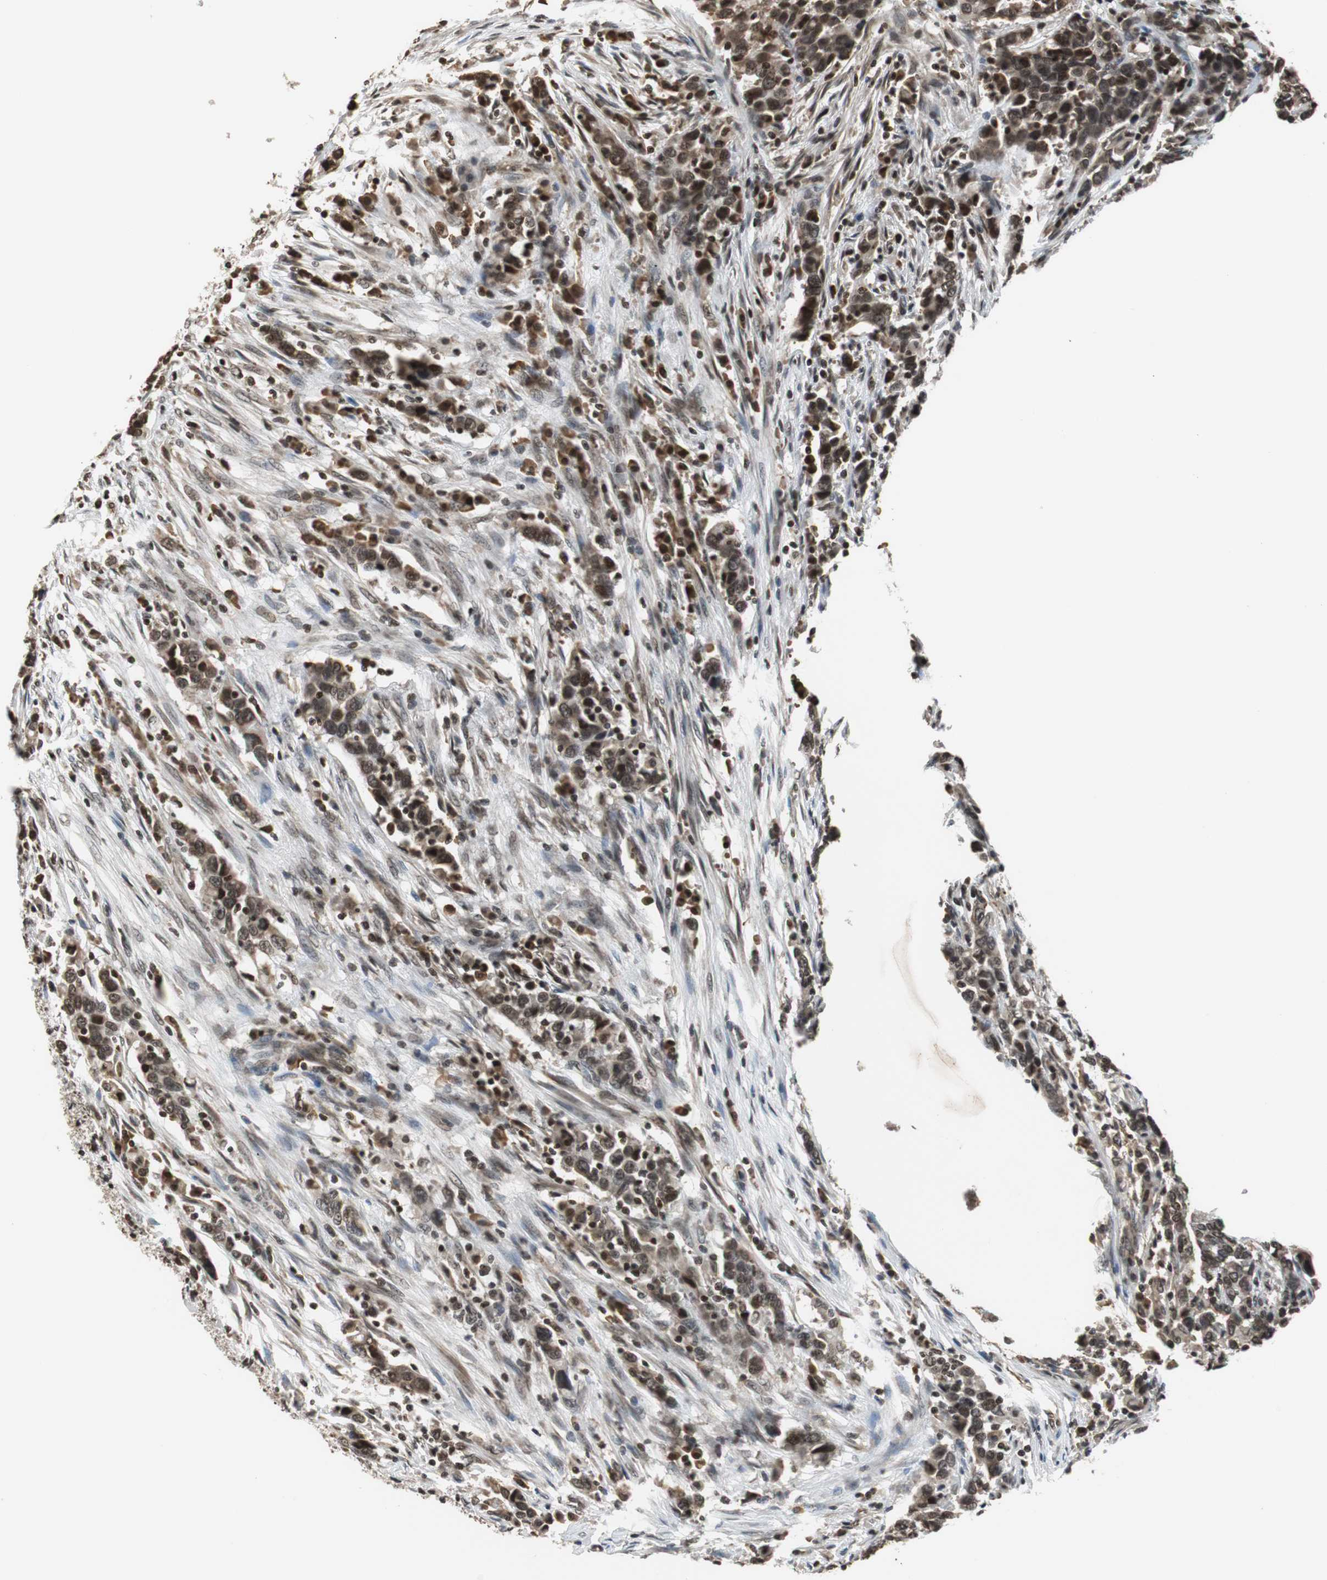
{"staining": {"intensity": "strong", "quantity": ">75%", "location": "nuclear"}, "tissue": "urothelial cancer", "cell_type": "Tumor cells", "image_type": "cancer", "snomed": [{"axis": "morphology", "description": "Urothelial carcinoma, High grade"}, {"axis": "topography", "description": "Urinary bladder"}], "caption": "Strong nuclear protein staining is appreciated in approximately >75% of tumor cells in urothelial cancer.", "gene": "REST", "patient": {"sex": "male", "age": 61}}